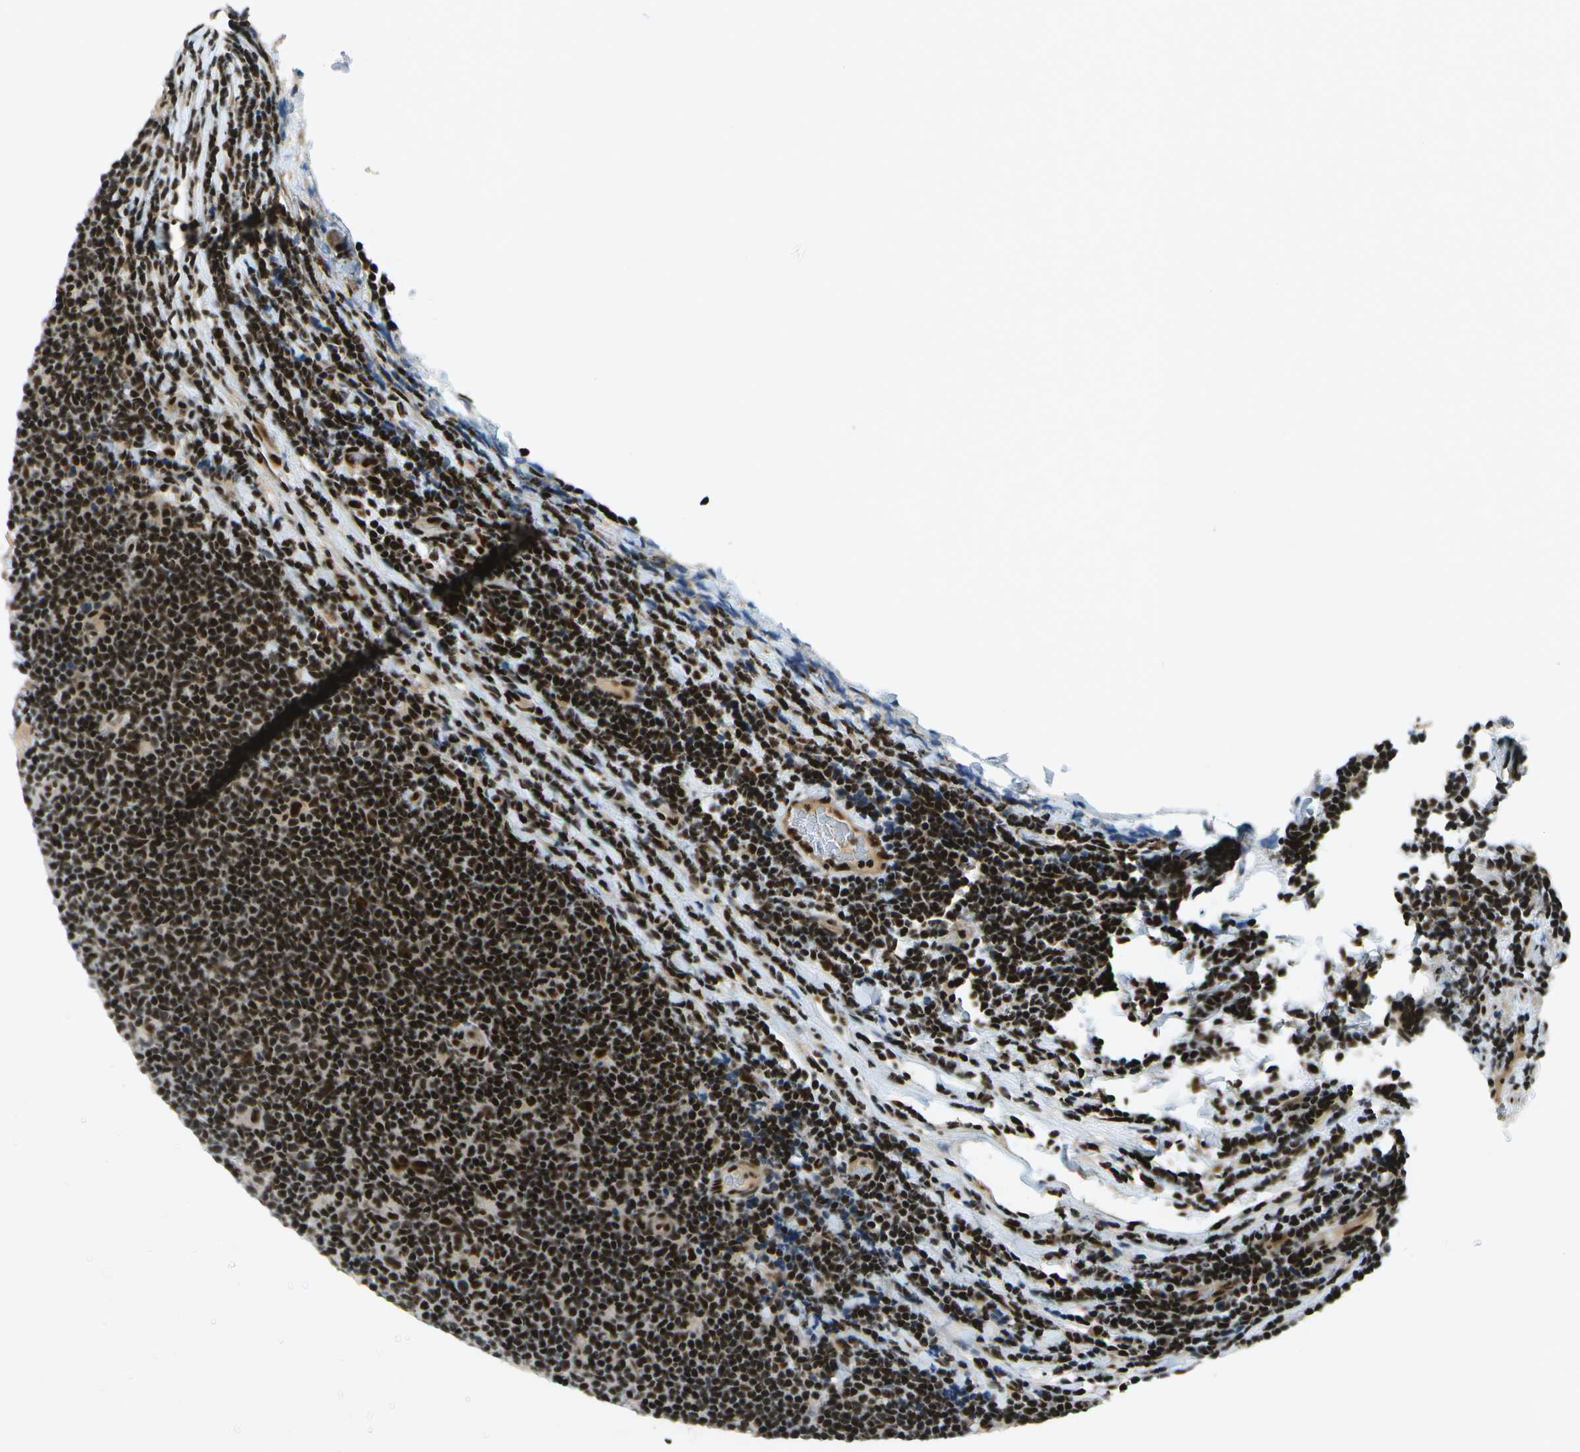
{"staining": {"intensity": "strong", "quantity": ">75%", "location": "nuclear"}, "tissue": "lymphoma", "cell_type": "Tumor cells", "image_type": "cancer", "snomed": [{"axis": "morphology", "description": "Malignant lymphoma, non-Hodgkin's type, Low grade"}, {"axis": "topography", "description": "Lymph node"}], "caption": "This micrograph shows immunohistochemistry (IHC) staining of lymphoma, with high strong nuclear staining in approximately >75% of tumor cells.", "gene": "GANC", "patient": {"sex": "male", "age": 83}}